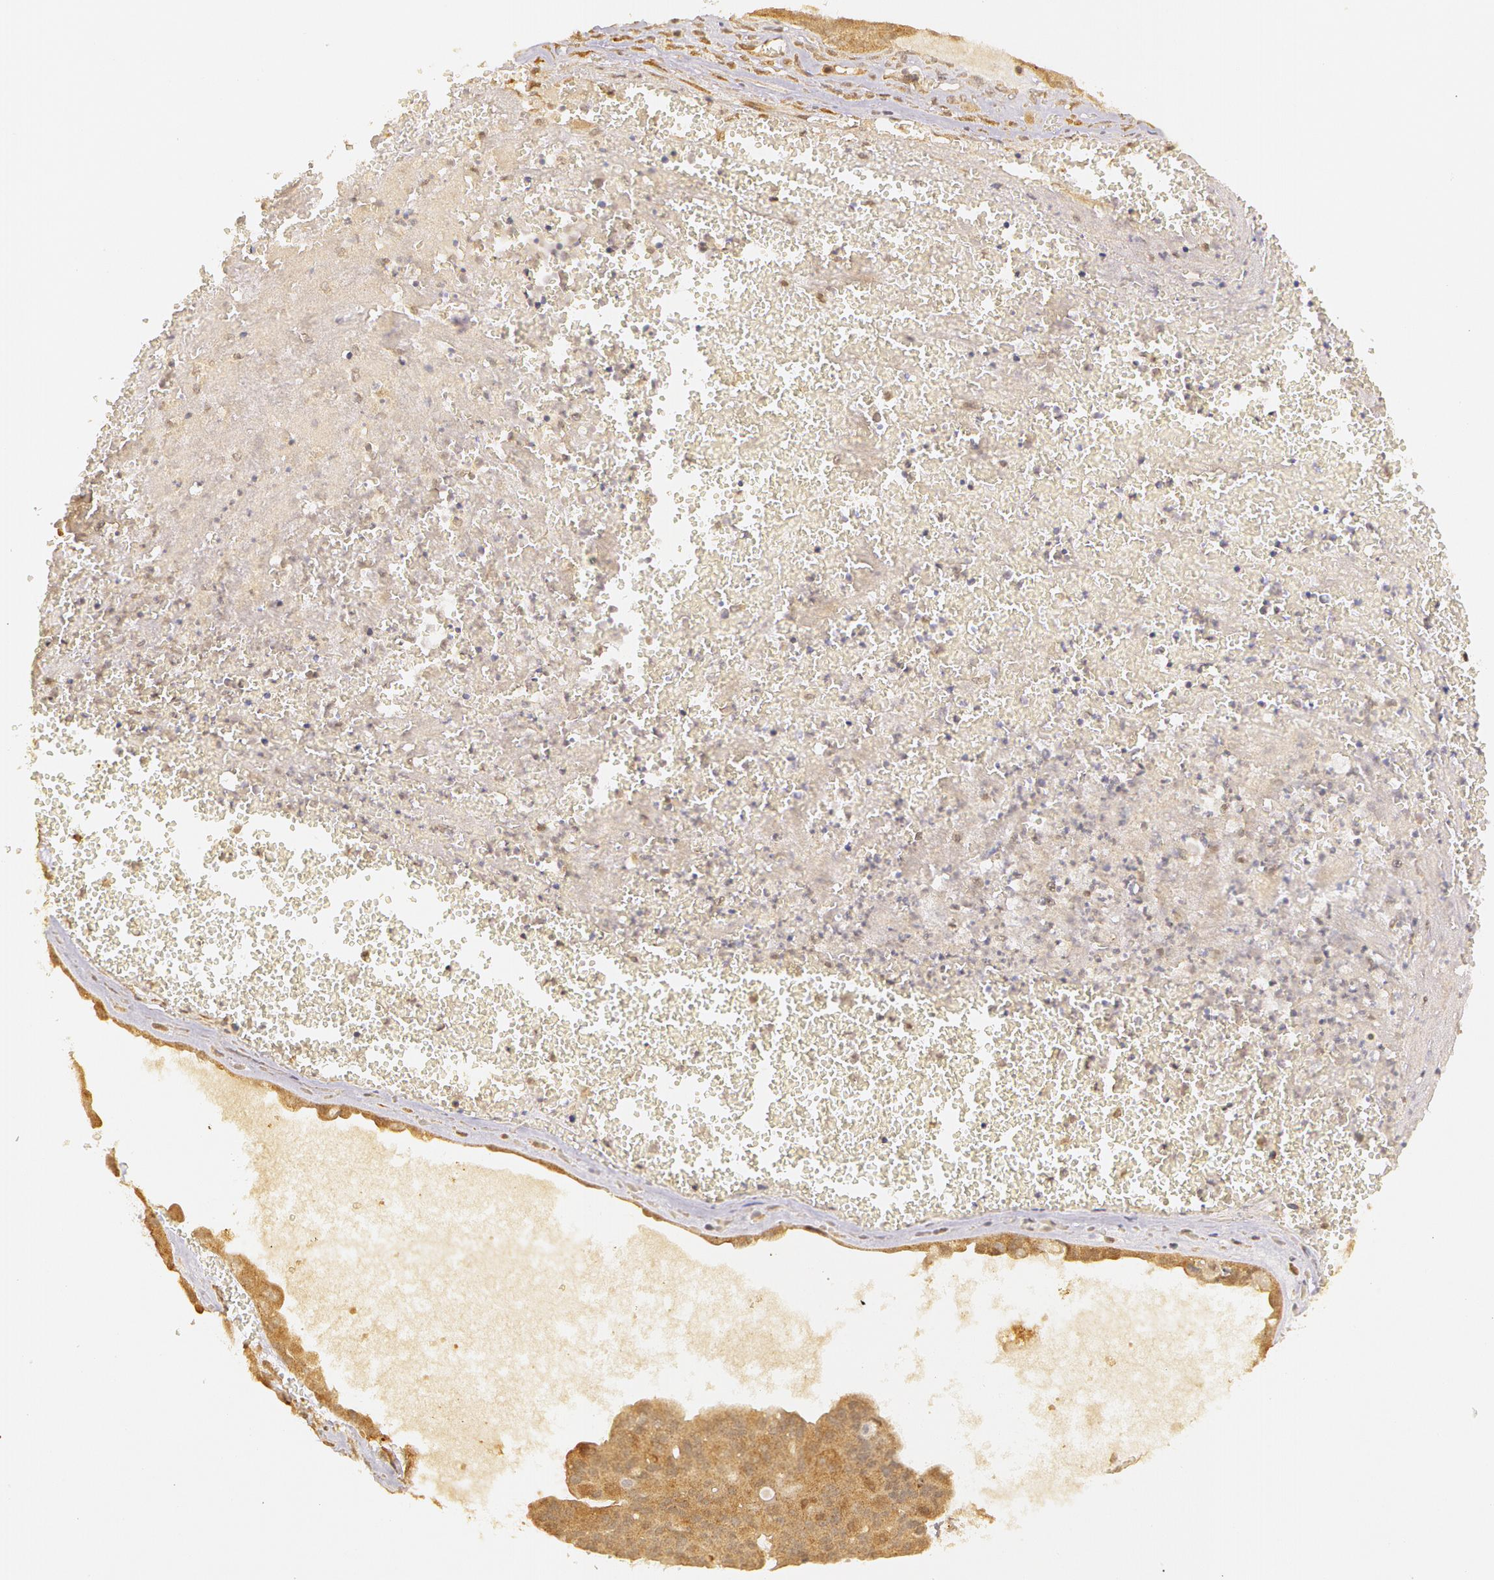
{"staining": {"intensity": "moderate", "quantity": ">75%", "location": "cytoplasmic/membranous"}, "tissue": "ovarian cancer", "cell_type": "Tumor cells", "image_type": "cancer", "snomed": [{"axis": "morphology", "description": "Carcinoma, endometroid"}, {"axis": "topography", "description": "Ovary"}], "caption": "A micrograph of human ovarian endometroid carcinoma stained for a protein shows moderate cytoplasmic/membranous brown staining in tumor cells.", "gene": "ASCC2", "patient": {"sex": "female", "age": 85}}